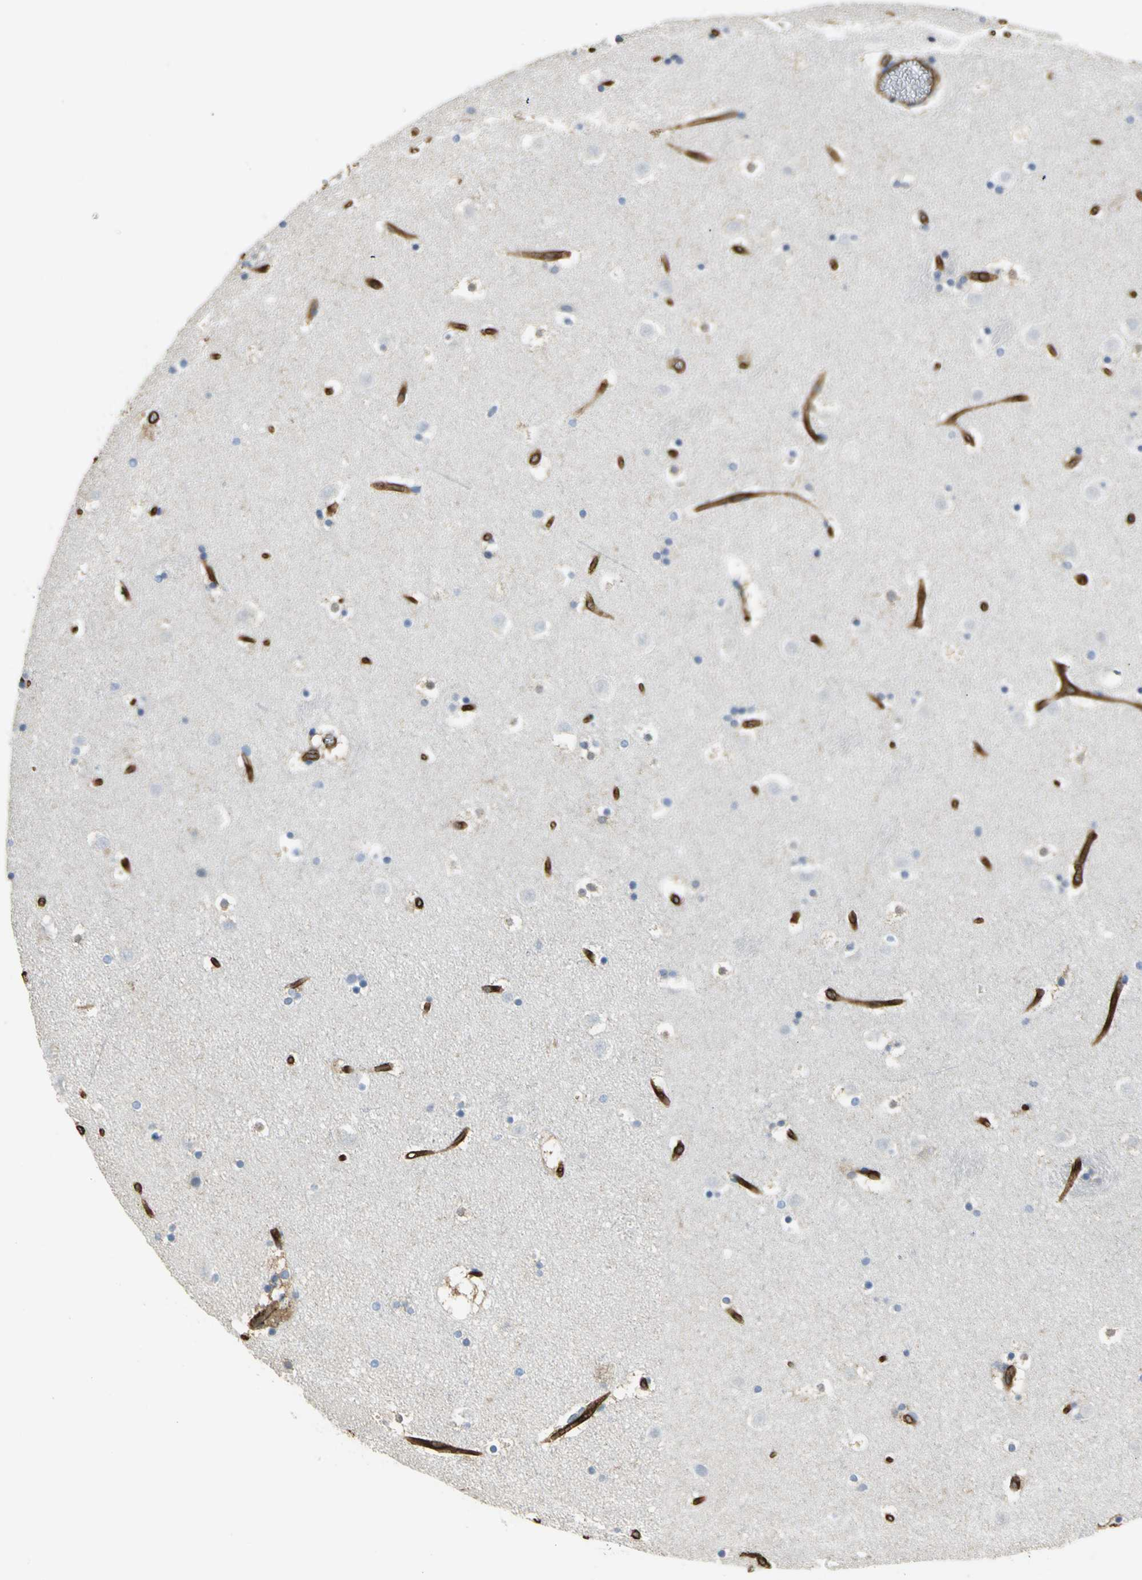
{"staining": {"intensity": "moderate", "quantity": "25%-75%", "location": "cytoplasmic/membranous"}, "tissue": "caudate", "cell_type": "Glial cells", "image_type": "normal", "snomed": [{"axis": "morphology", "description": "Normal tissue, NOS"}, {"axis": "topography", "description": "Lateral ventricle wall"}], "caption": "Protein expression analysis of unremarkable human caudate reveals moderate cytoplasmic/membranous staining in about 25%-75% of glial cells. (DAB = brown stain, brightfield microscopy at high magnification).", "gene": "FLNB", "patient": {"sex": "male", "age": 45}}